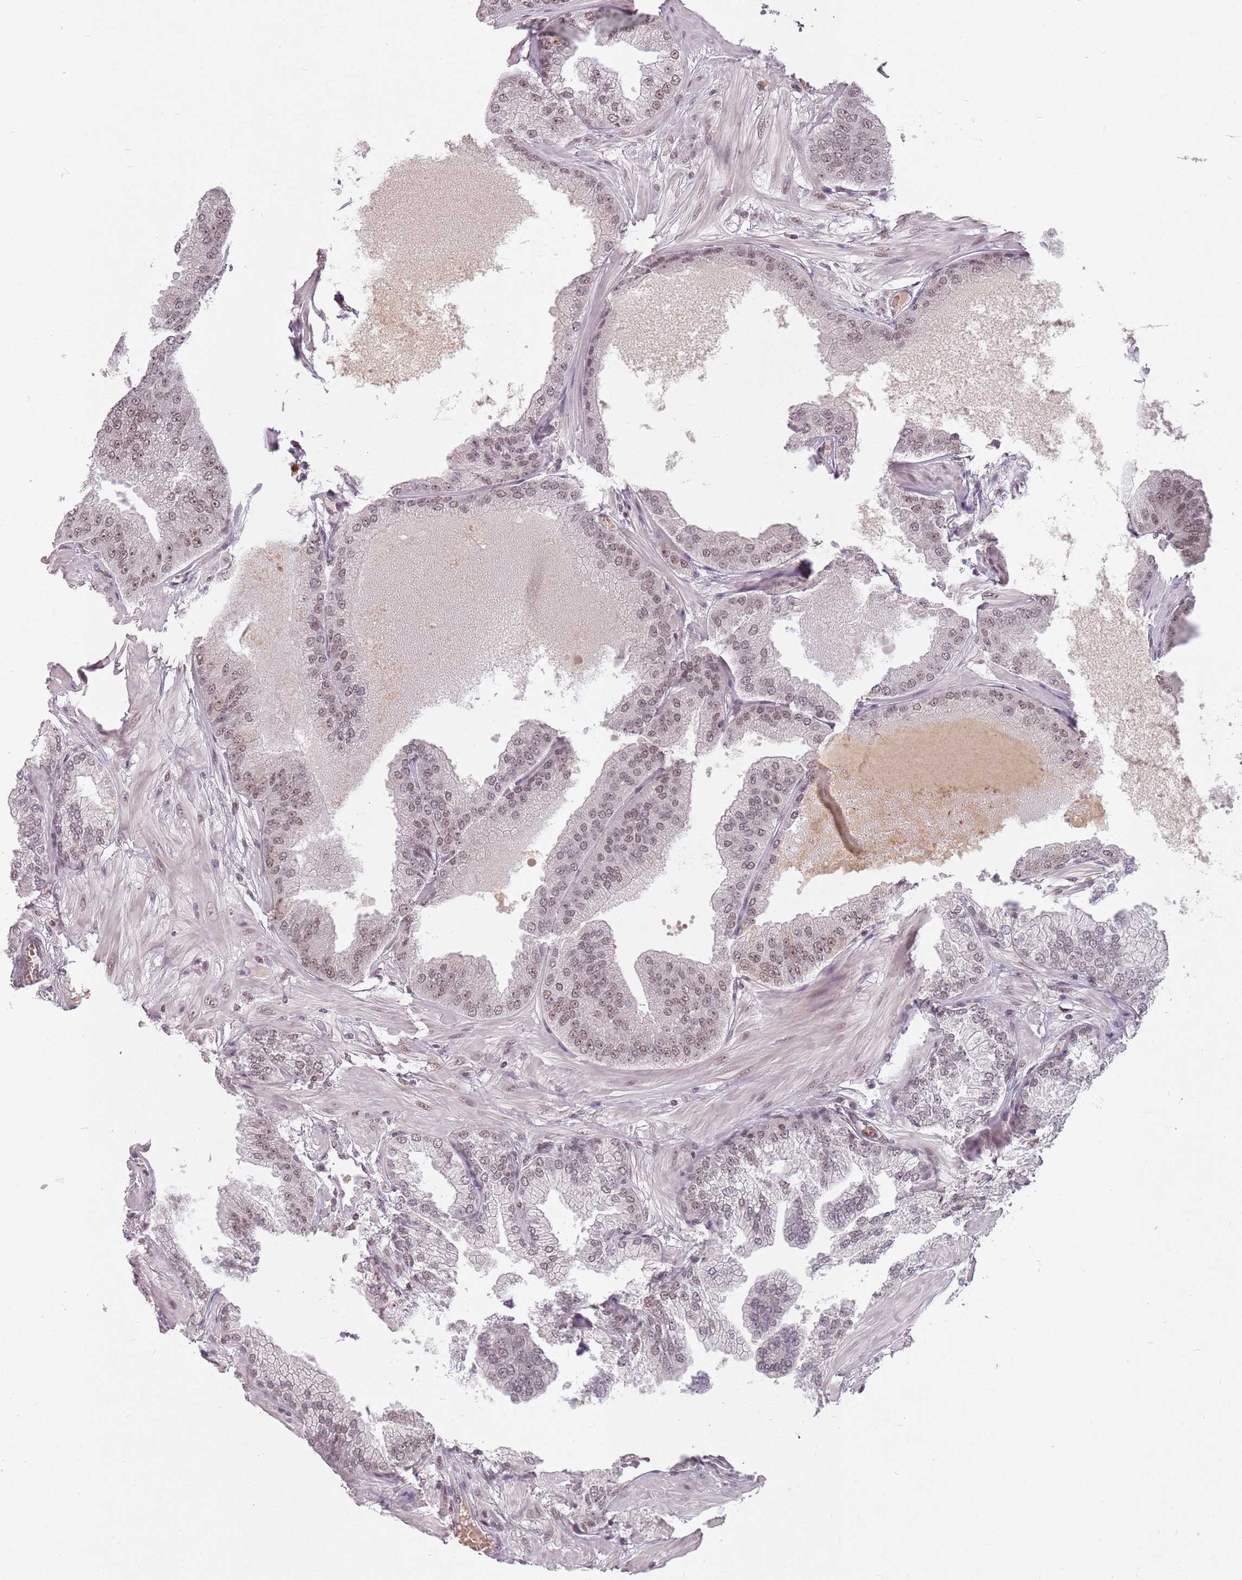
{"staining": {"intensity": "weak", "quantity": "25%-75%", "location": "nuclear"}, "tissue": "prostate cancer", "cell_type": "Tumor cells", "image_type": "cancer", "snomed": [{"axis": "morphology", "description": "Adenocarcinoma, Low grade"}, {"axis": "topography", "description": "Prostate"}], "caption": "Tumor cells display low levels of weak nuclear positivity in approximately 25%-75% of cells in human prostate adenocarcinoma (low-grade). The protein is shown in brown color, while the nuclei are stained blue.", "gene": "NCBP1", "patient": {"sex": "male", "age": 55}}